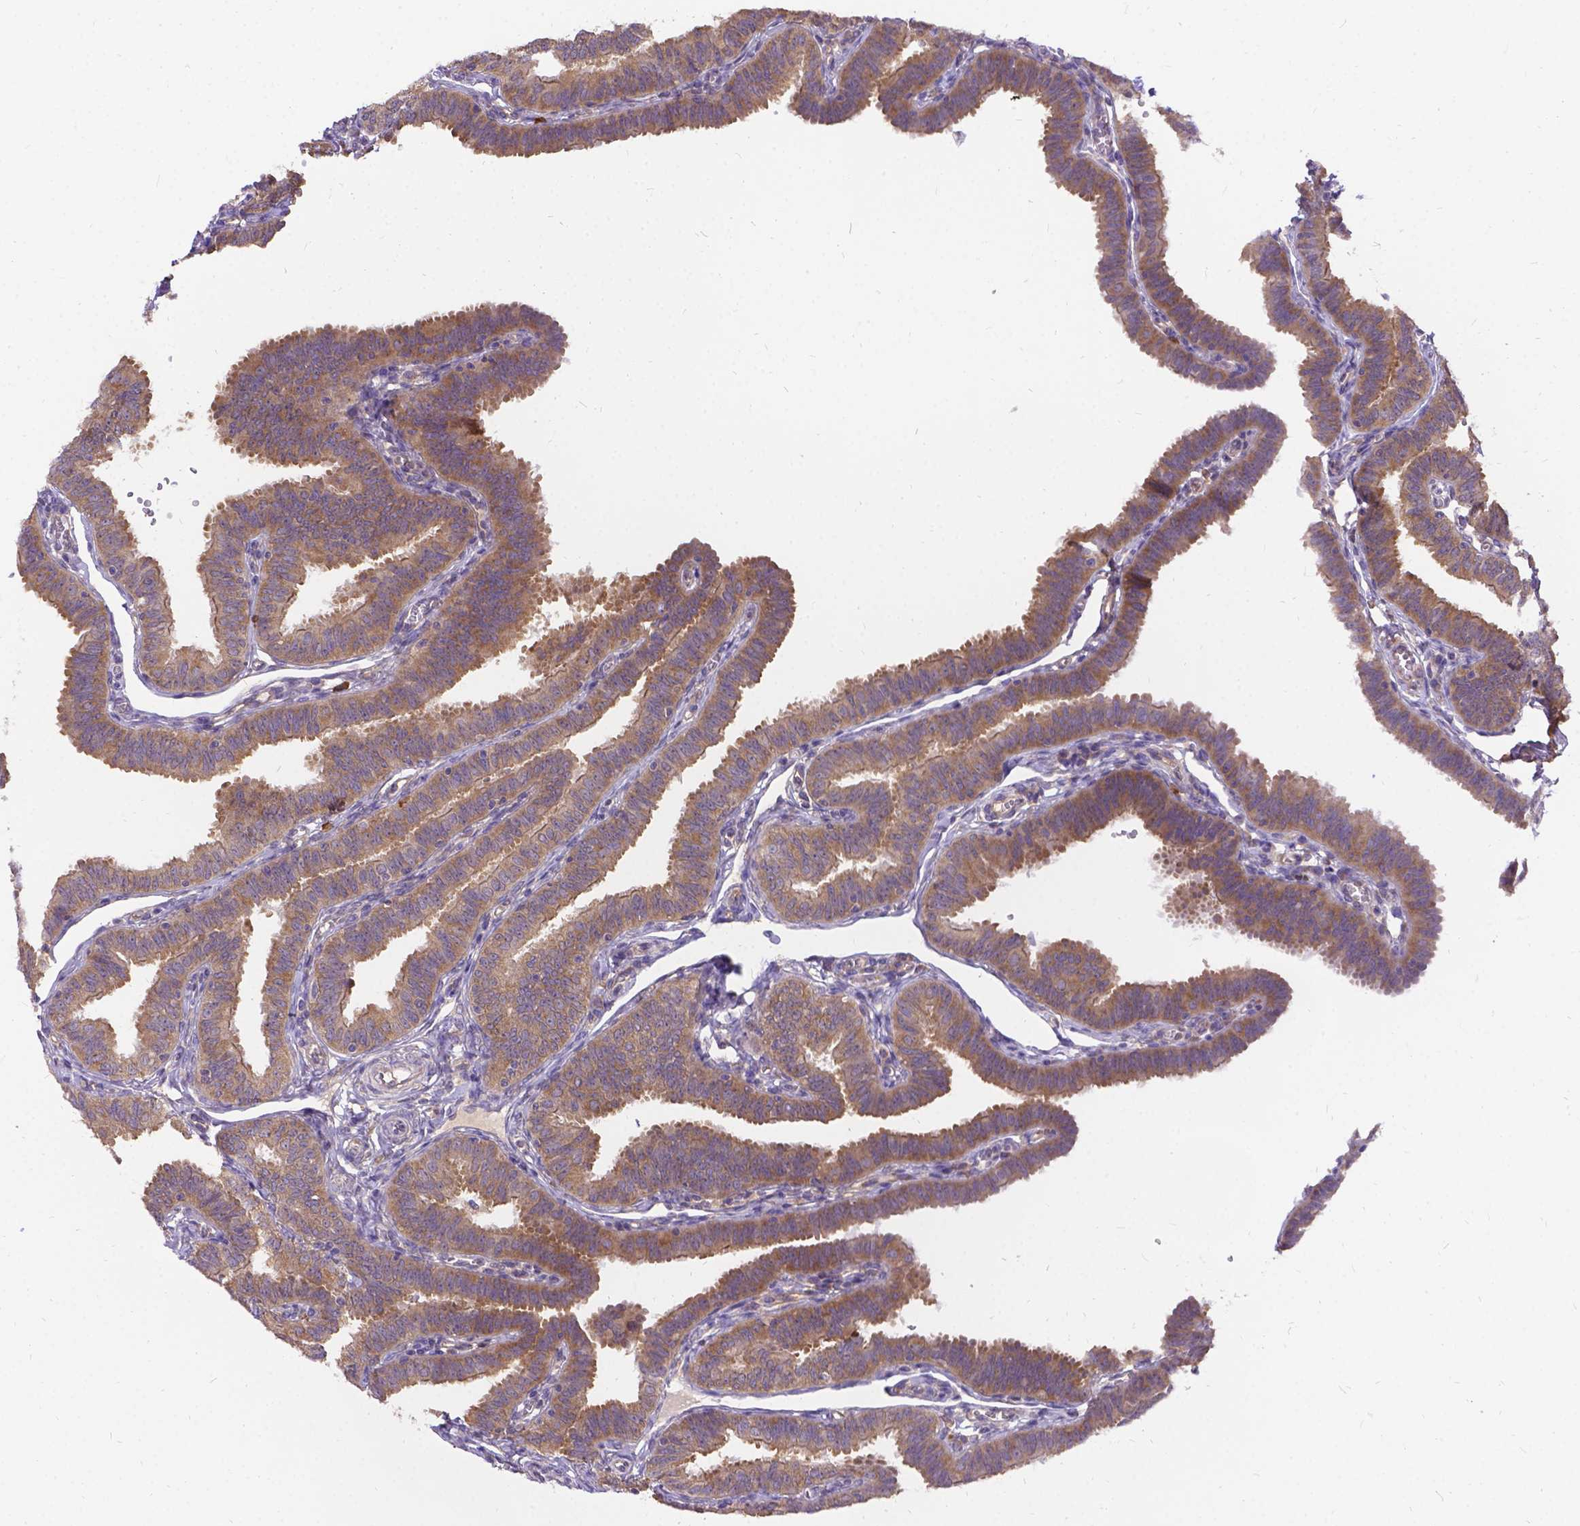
{"staining": {"intensity": "moderate", "quantity": ">75%", "location": "cytoplasmic/membranous"}, "tissue": "fallopian tube", "cell_type": "Glandular cells", "image_type": "normal", "snomed": [{"axis": "morphology", "description": "Normal tissue, NOS"}, {"axis": "topography", "description": "Fallopian tube"}], "caption": "High-power microscopy captured an immunohistochemistry histopathology image of unremarkable fallopian tube, revealing moderate cytoplasmic/membranous staining in approximately >75% of glandular cells.", "gene": "DENND6A", "patient": {"sex": "female", "age": 25}}